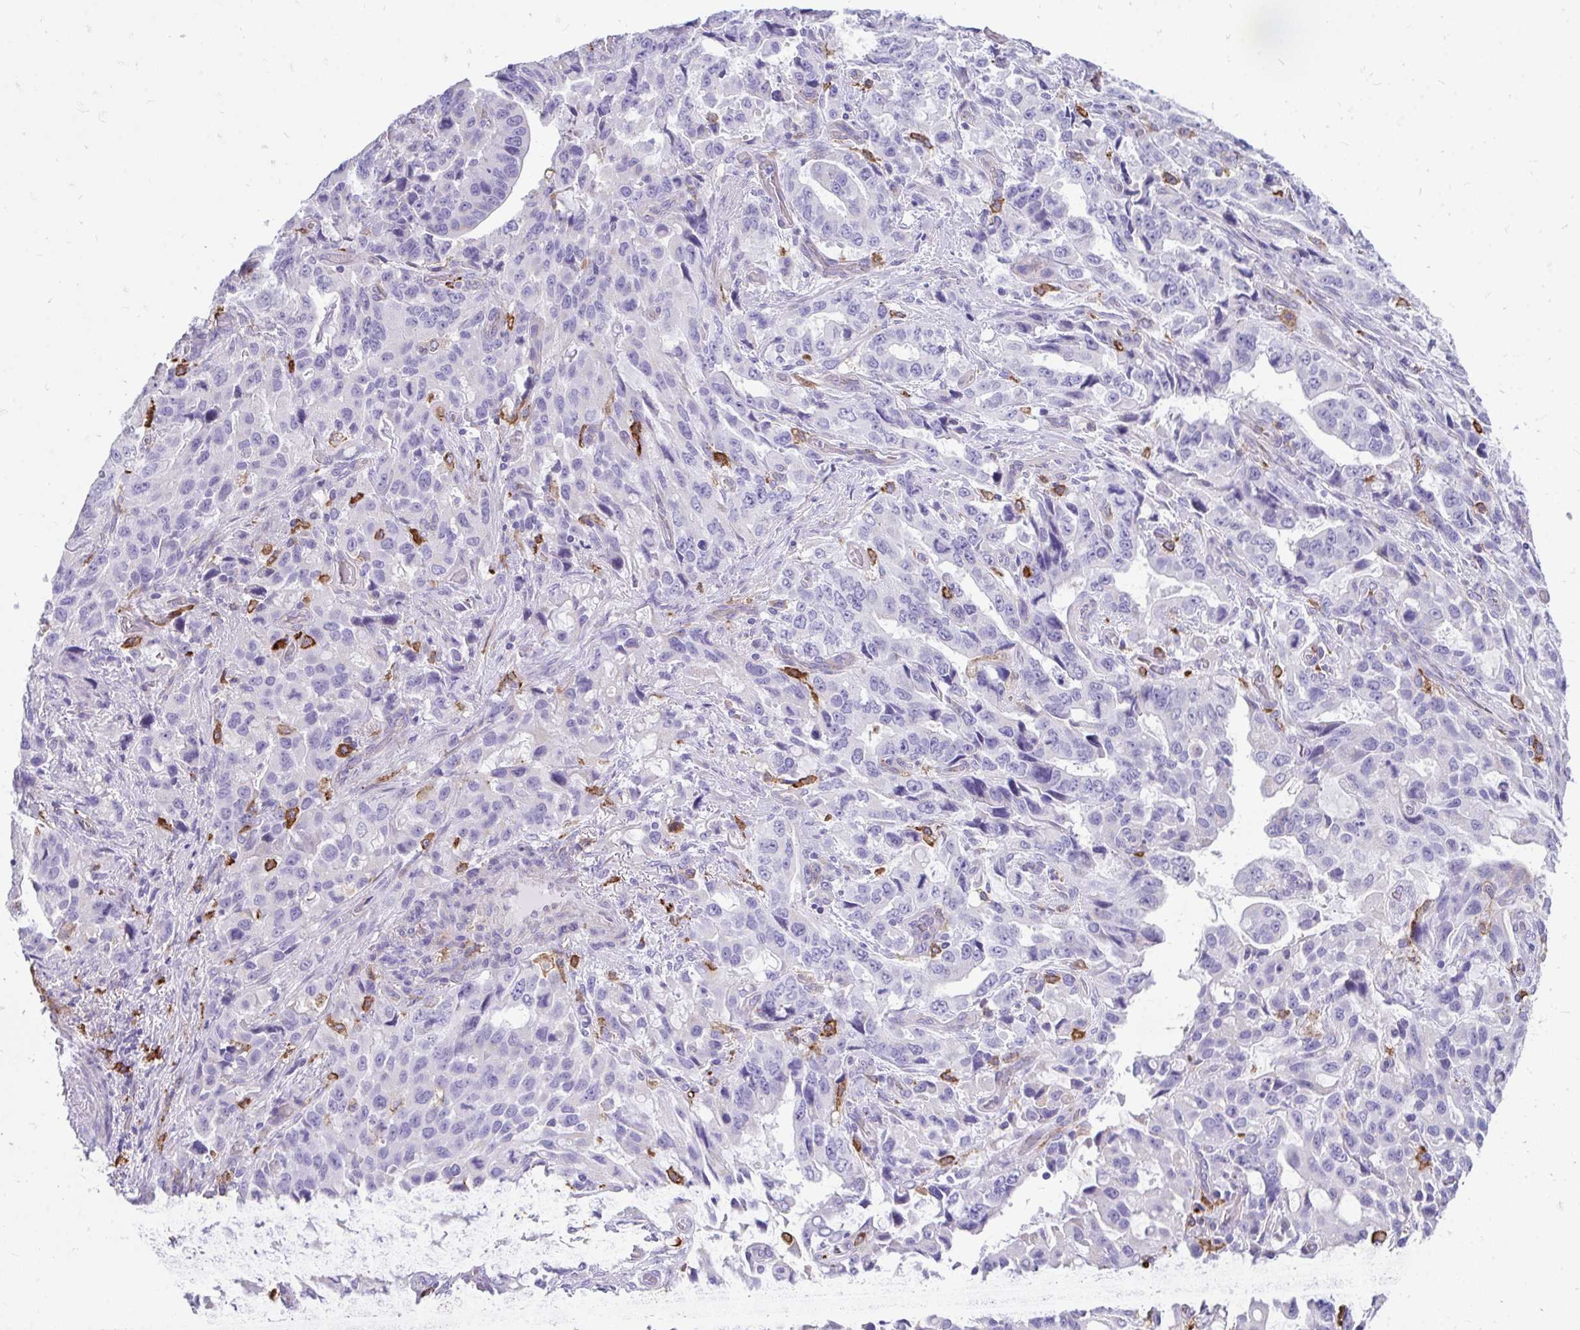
{"staining": {"intensity": "negative", "quantity": "none", "location": "none"}, "tissue": "stomach cancer", "cell_type": "Tumor cells", "image_type": "cancer", "snomed": [{"axis": "morphology", "description": "Adenocarcinoma, NOS"}, {"axis": "topography", "description": "Stomach, upper"}], "caption": "This is a micrograph of IHC staining of adenocarcinoma (stomach), which shows no expression in tumor cells.", "gene": "CD163", "patient": {"sex": "male", "age": 85}}